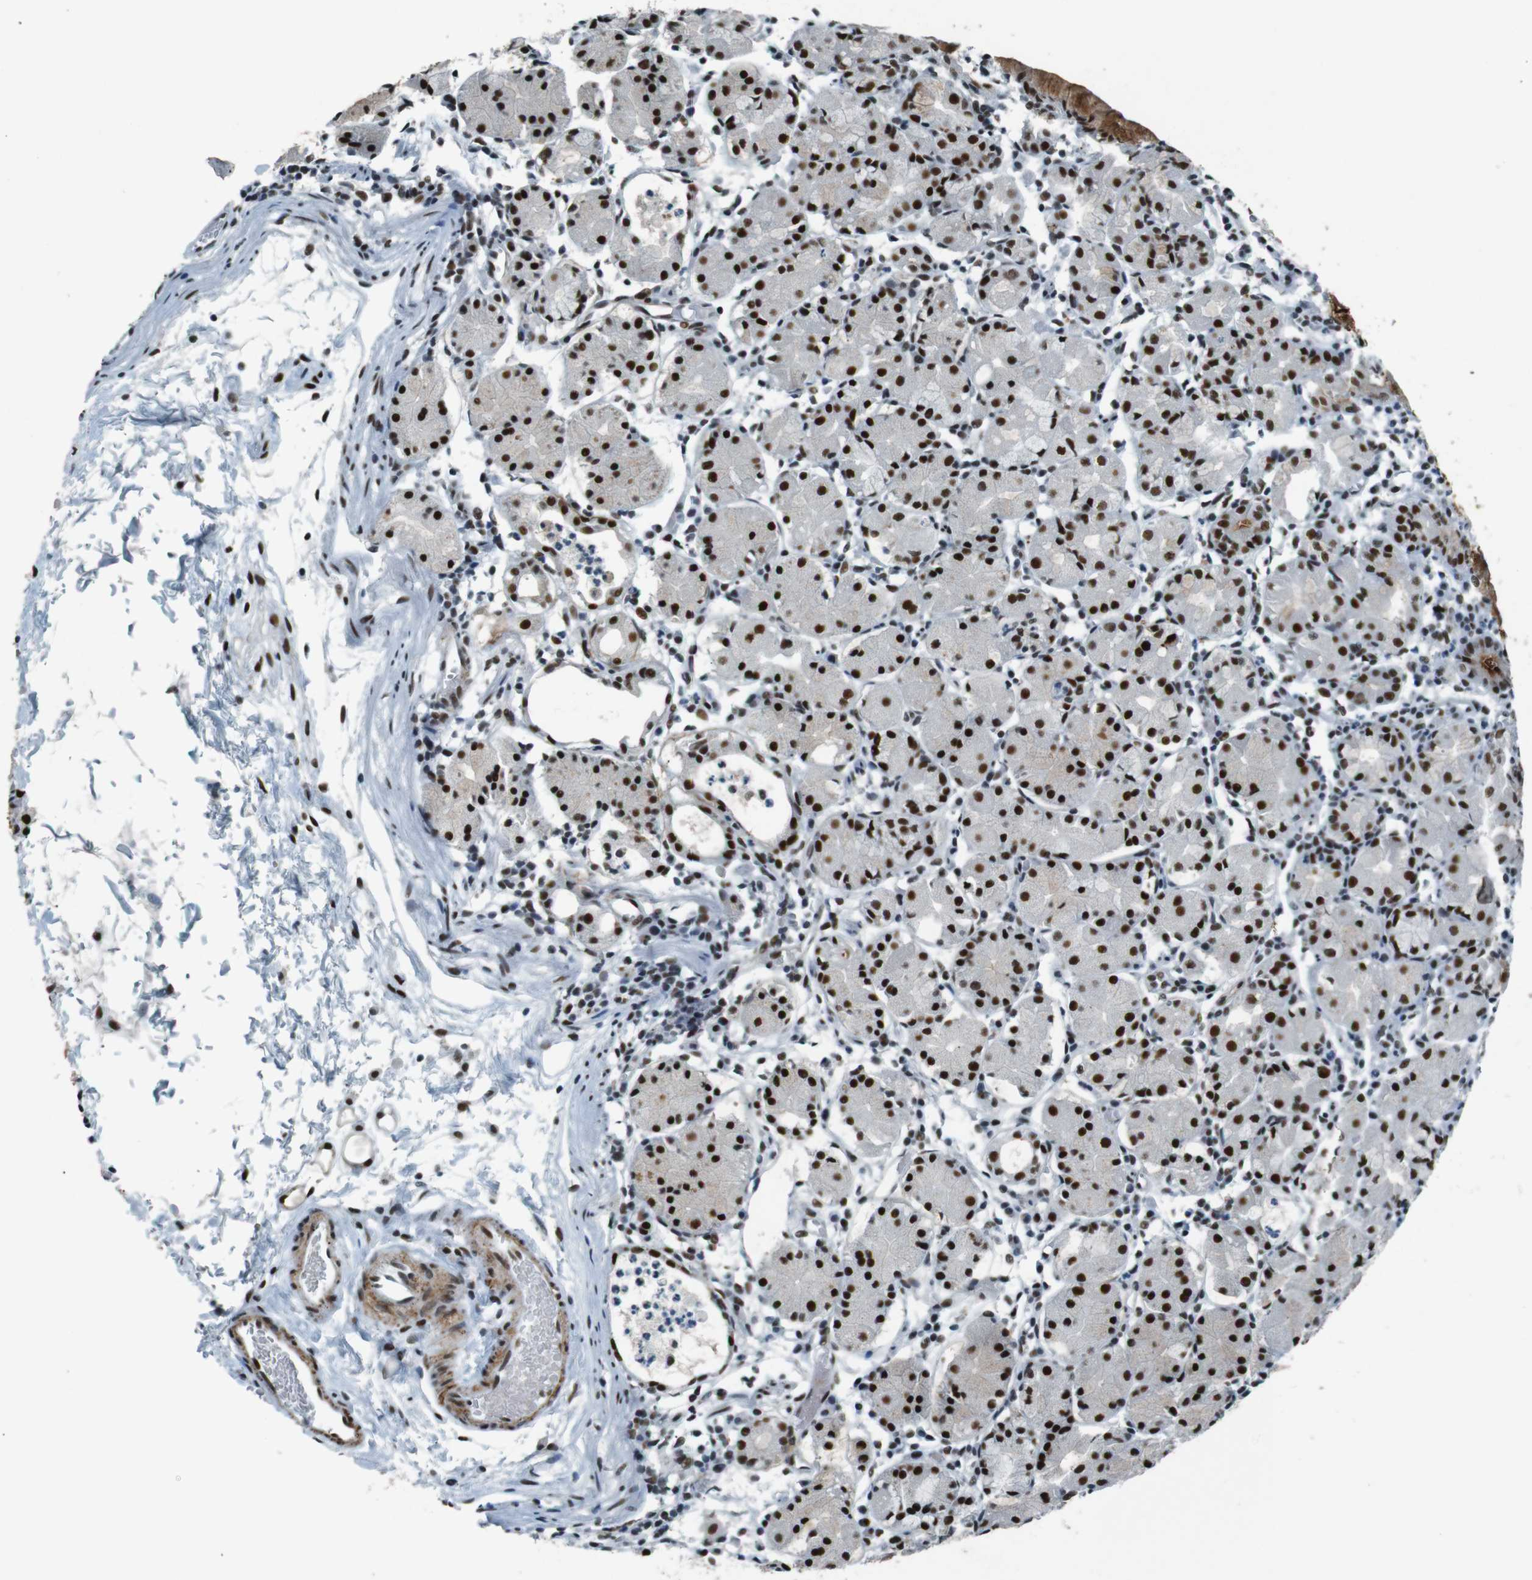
{"staining": {"intensity": "strong", "quantity": ">75%", "location": "cytoplasmic/membranous,nuclear"}, "tissue": "stomach", "cell_type": "Glandular cells", "image_type": "normal", "snomed": [{"axis": "morphology", "description": "Normal tissue, NOS"}, {"axis": "topography", "description": "Stomach"}, {"axis": "topography", "description": "Stomach, lower"}], "caption": "Approximately >75% of glandular cells in benign human stomach display strong cytoplasmic/membranous,nuclear protein staining as visualized by brown immunohistochemical staining.", "gene": "HEXIM1", "patient": {"sex": "female", "age": 75}}